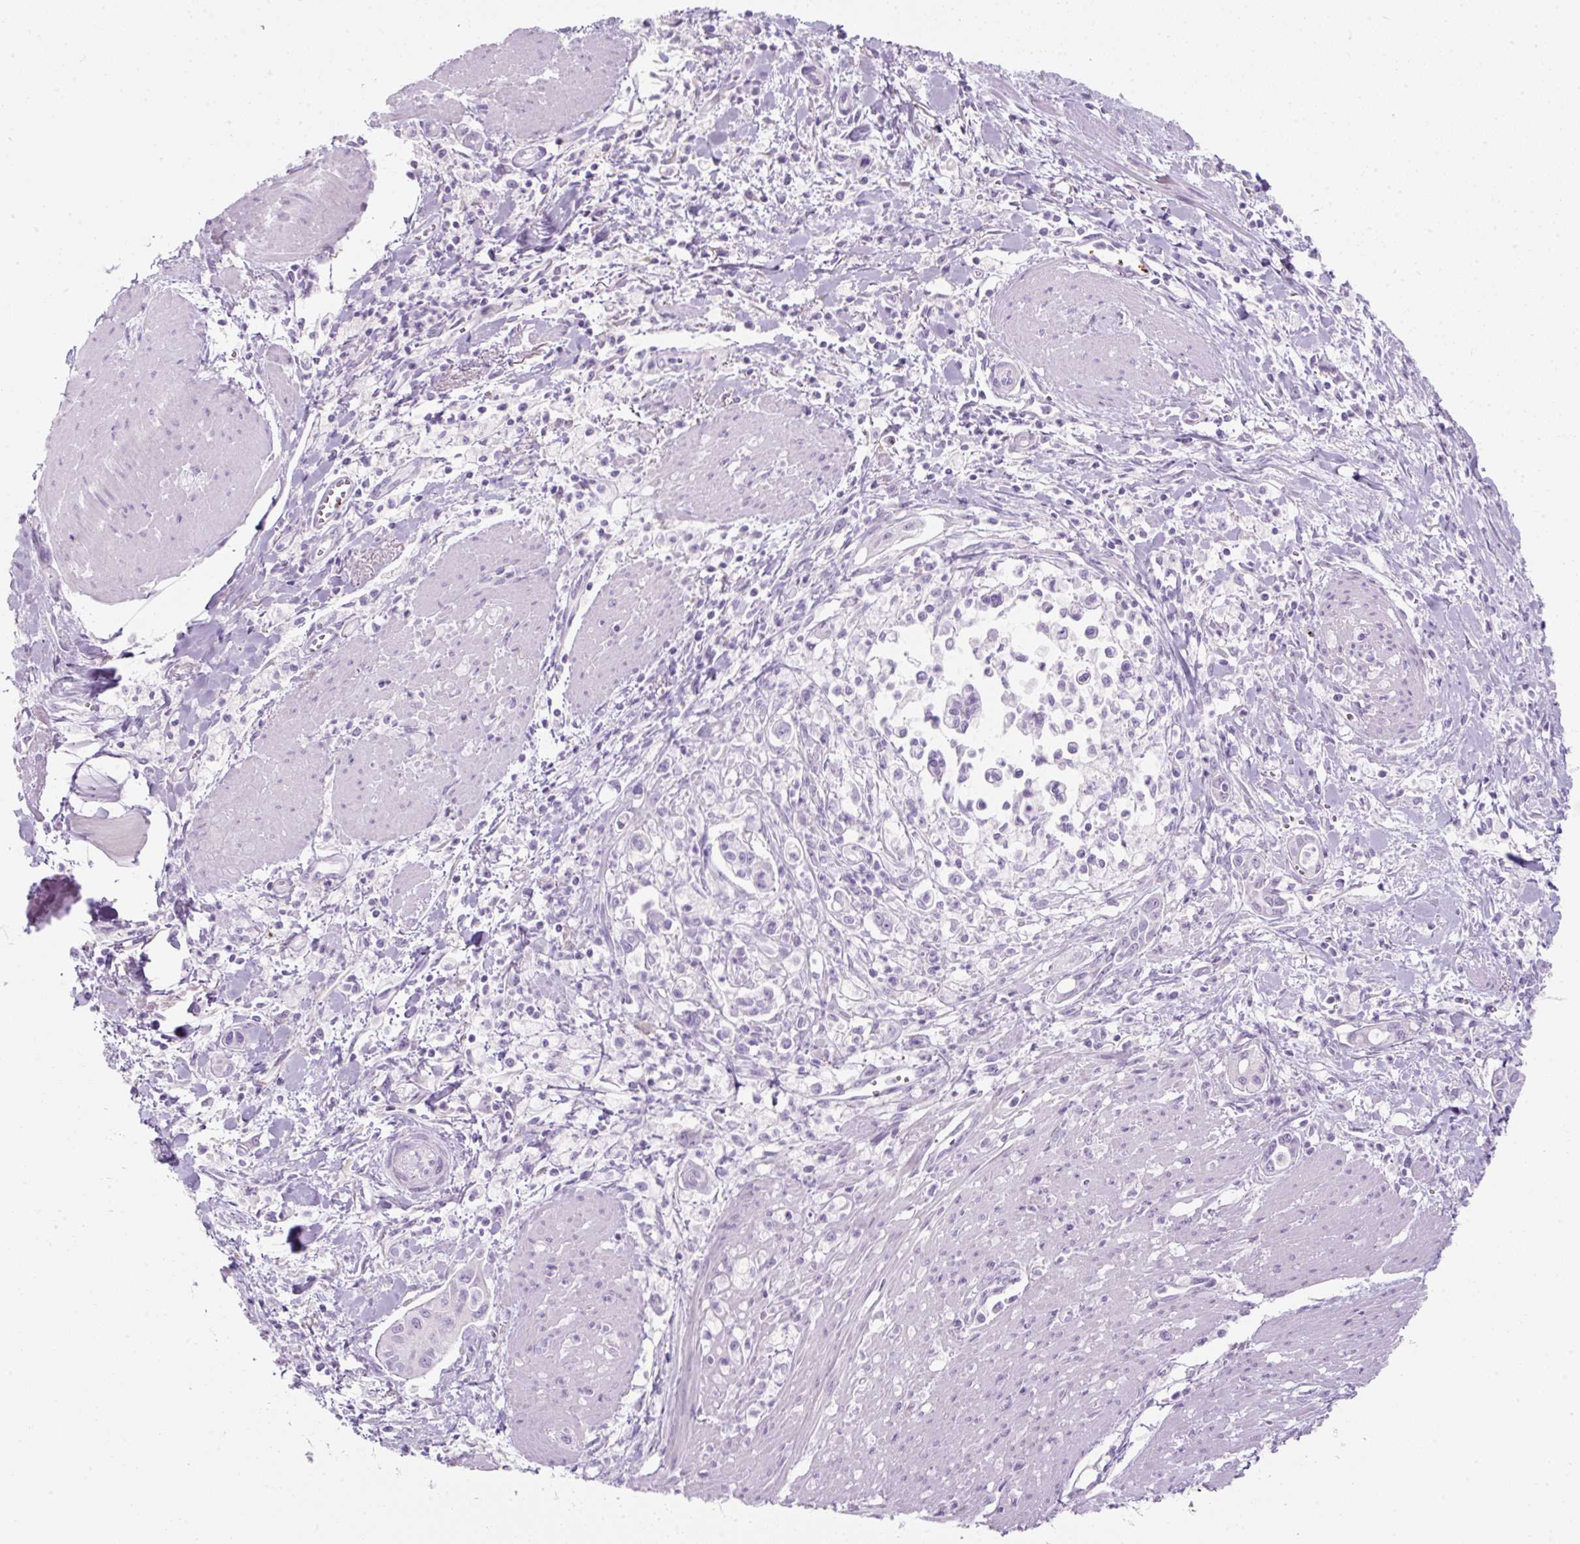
{"staining": {"intensity": "negative", "quantity": "none", "location": "none"}, "tissue": "pancreatic cancer", "cell_type": "Tumor cells", "image_type": "cancer", "snomed": [{"axis": "morphology", "description": "Adenocarcinoma, NOS"}, {"axis": "topography", "description": "Pancreas"}], "caption": "Immunohistochemistry of adenocarcinoma (pancreatic) demonstrates no staining in tumor cells.", "gene": "PF4V1", "patient": {"sex": "male", "age": 78}}